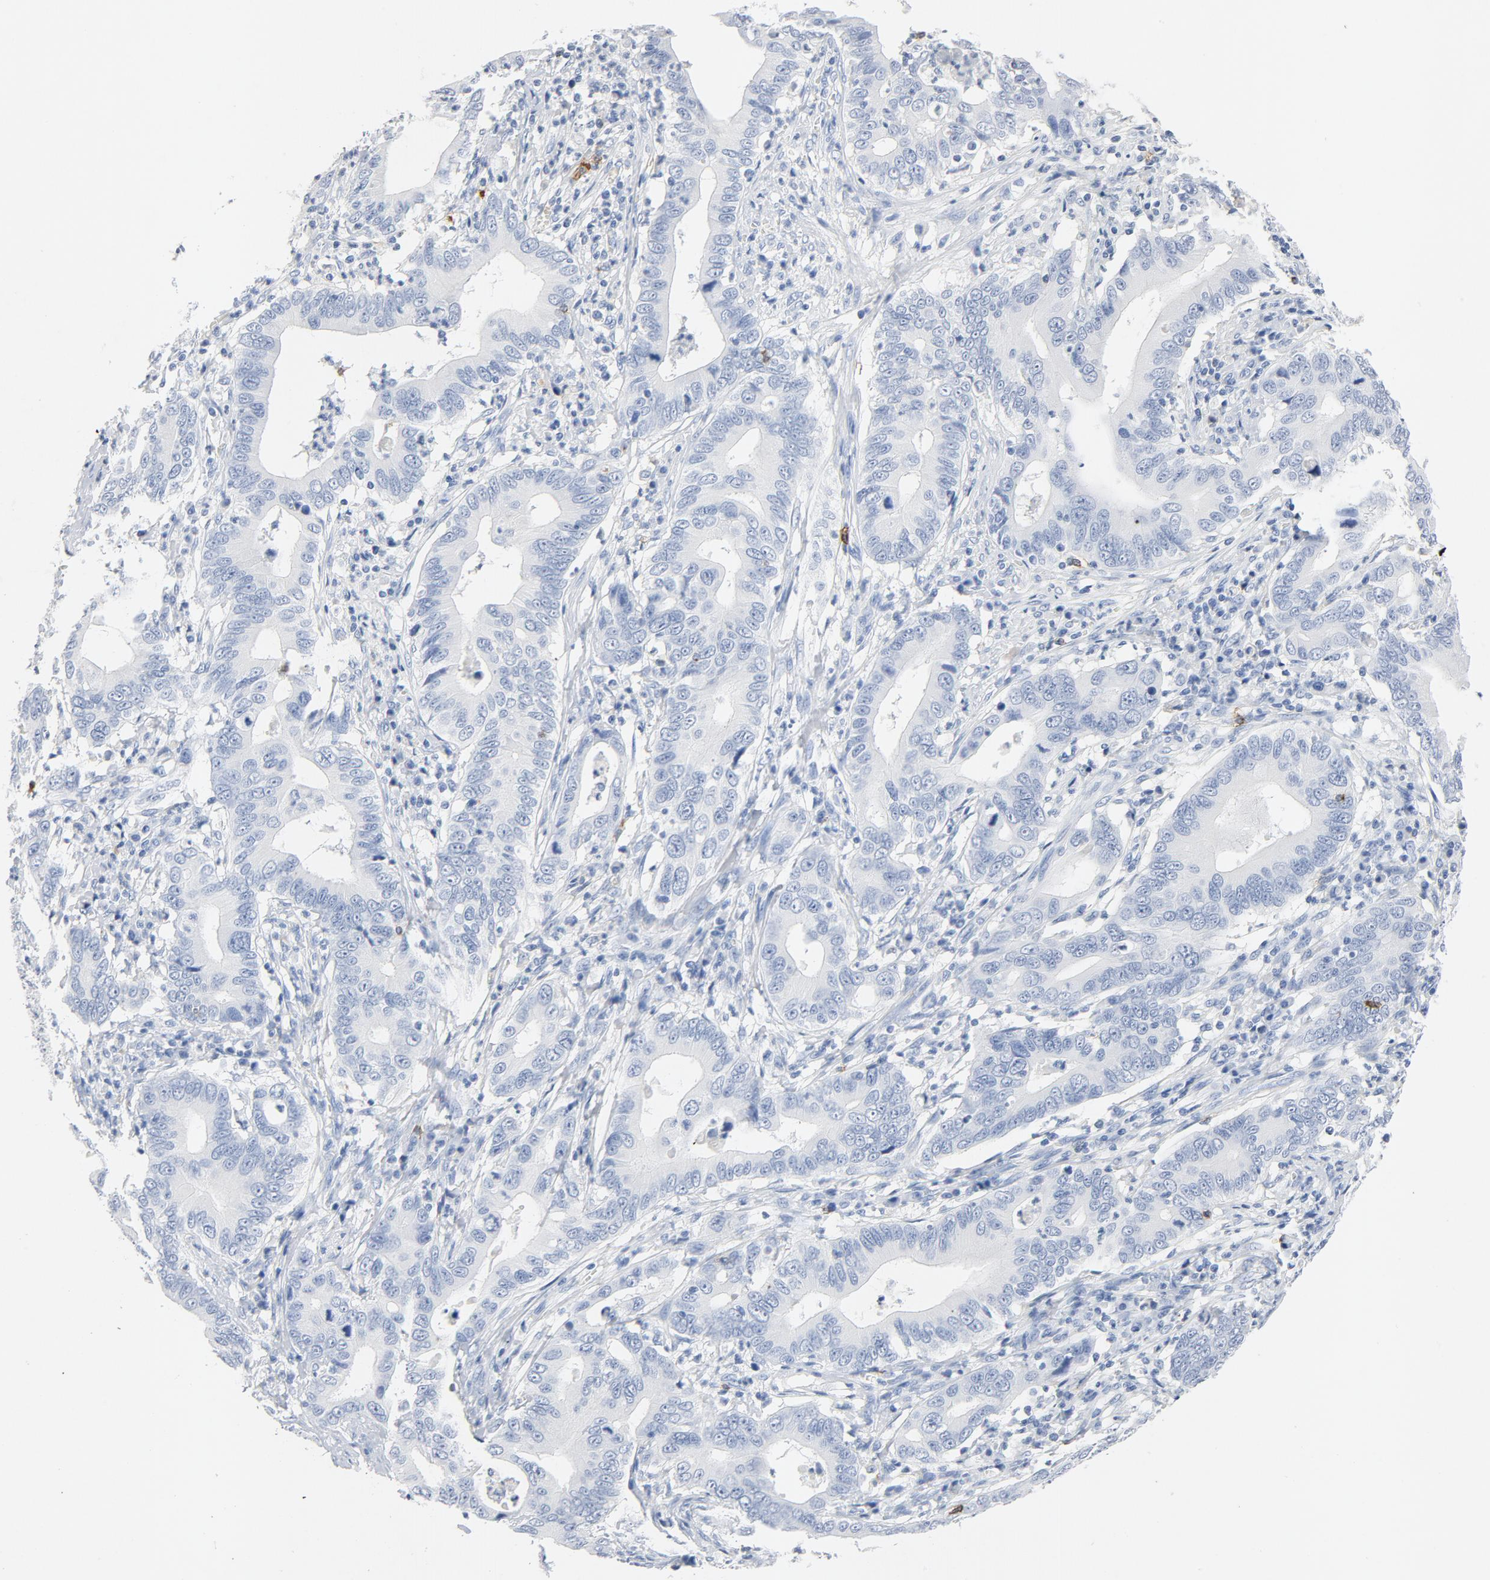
{"staining": {"intensity": "negative", "quantity": "none", "location": "none"}, "tissue": "stomach cancer", "cell_type": "Tumor cells", "image_type": "cancer", "snomed": [{"axis": "morphology", "description": "Adenocarcinoma, NOS"}, {"axis": "topography", "description": "Stomach, upper"}], "caption": "Micrograph shows no protein staining in tumor cells of stomach adenocarcinoma tissue.", "gene": "PTPRB", "patient": {"sex": "male", "age": 63}}